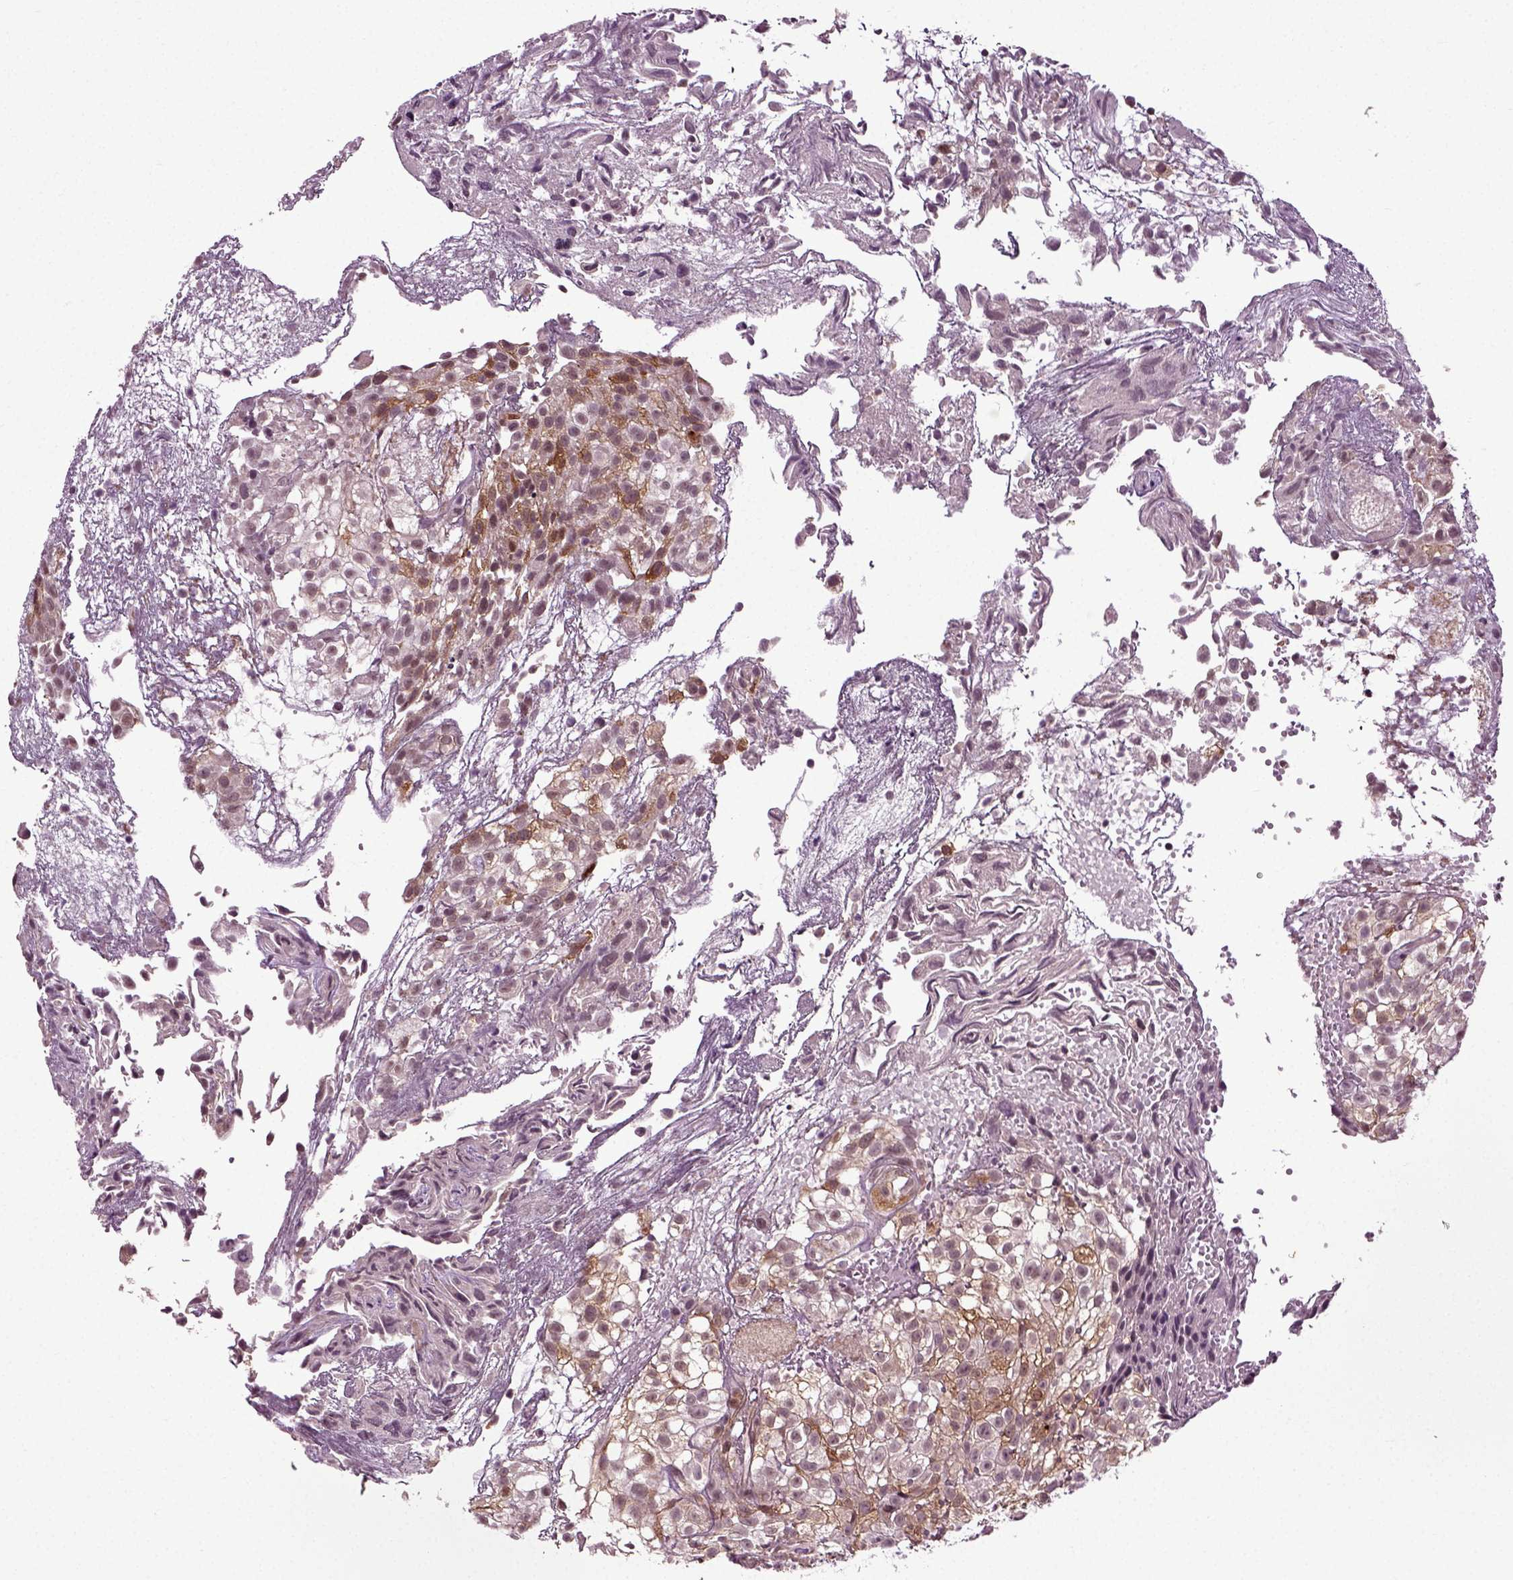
{"staining": {"intensity": "moderate", "quantity": "<25%", "location": "cytoplasmic/membranous"}, "tissue": "urothelial cancer", "cell_type": "Tumor cells", "image_type": "cancer", "snomed": [{"axis": "morphology", "description": "Urothelial carcinoma, High grade"}, {"axis": "topography", "description": "Urinary bladder"}], "caption": "Urothelial carcinoma (high-grade) stained with DAB immunohistochemistry (IHC) exhibits low levels of moderate cytoplasmic/membranous expression in approximately <25% of tumor cells.", "gene": "KNSTRN", "patient": {"sex": "male", "age": 56}}